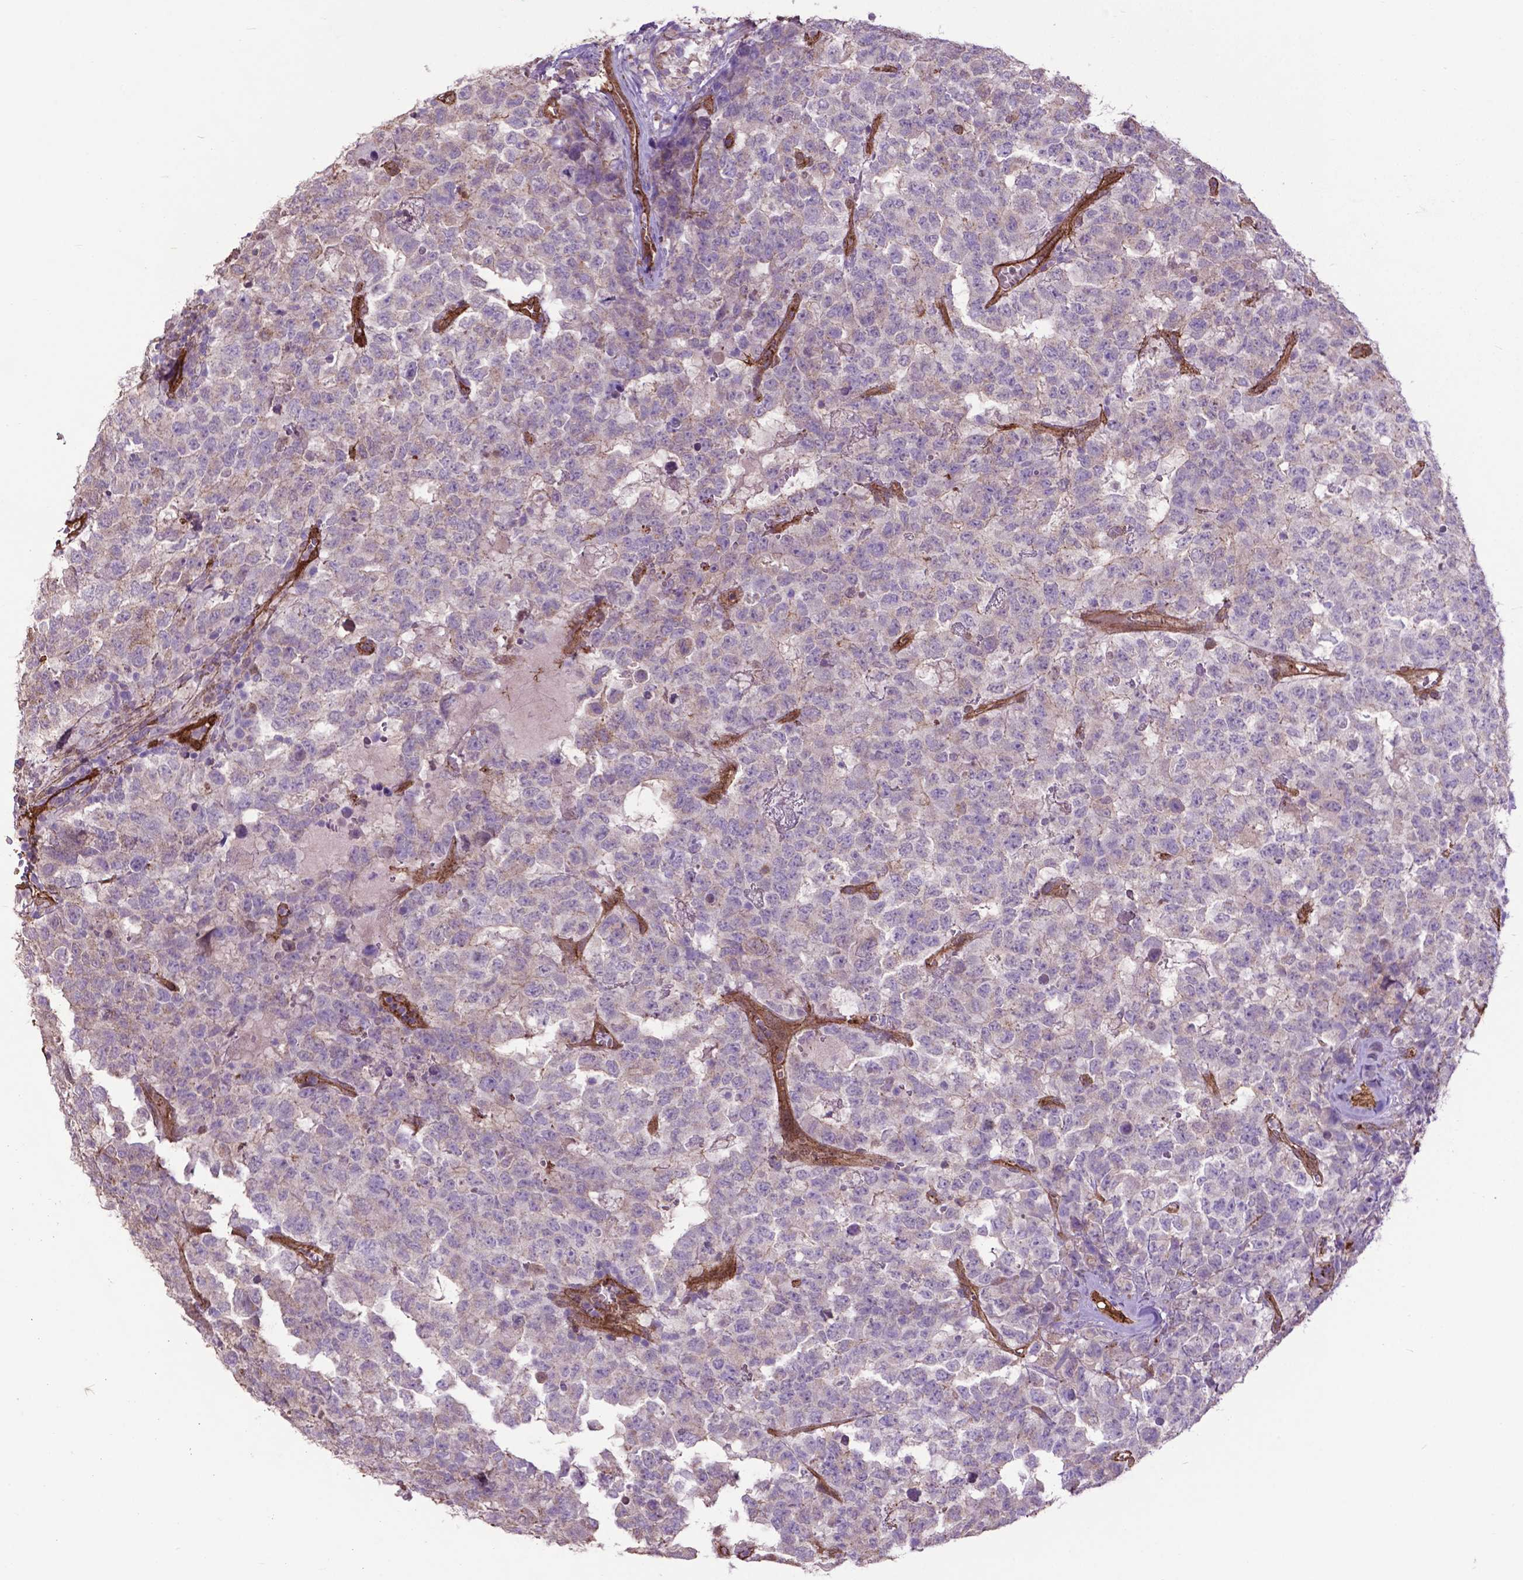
{"staining": {"intensity": "negative", "quantity": "none", "location": "none"}, "tissue": "testis cancer", "cell_type": "Tumor cells", "image_type": "cancer", "snomed": [{"axis": "morphology", "description": "Carcinoma, Embryonal, NOS"}, {"axis": "topography", "description": "Testis"}], "caption": "Protein analysis of testis cancer (embryonal carcinoma) displays no significant positivity in tumor cells.", "gene": "PDLIM1", "patient": {"sex": "male", "age": 23}}